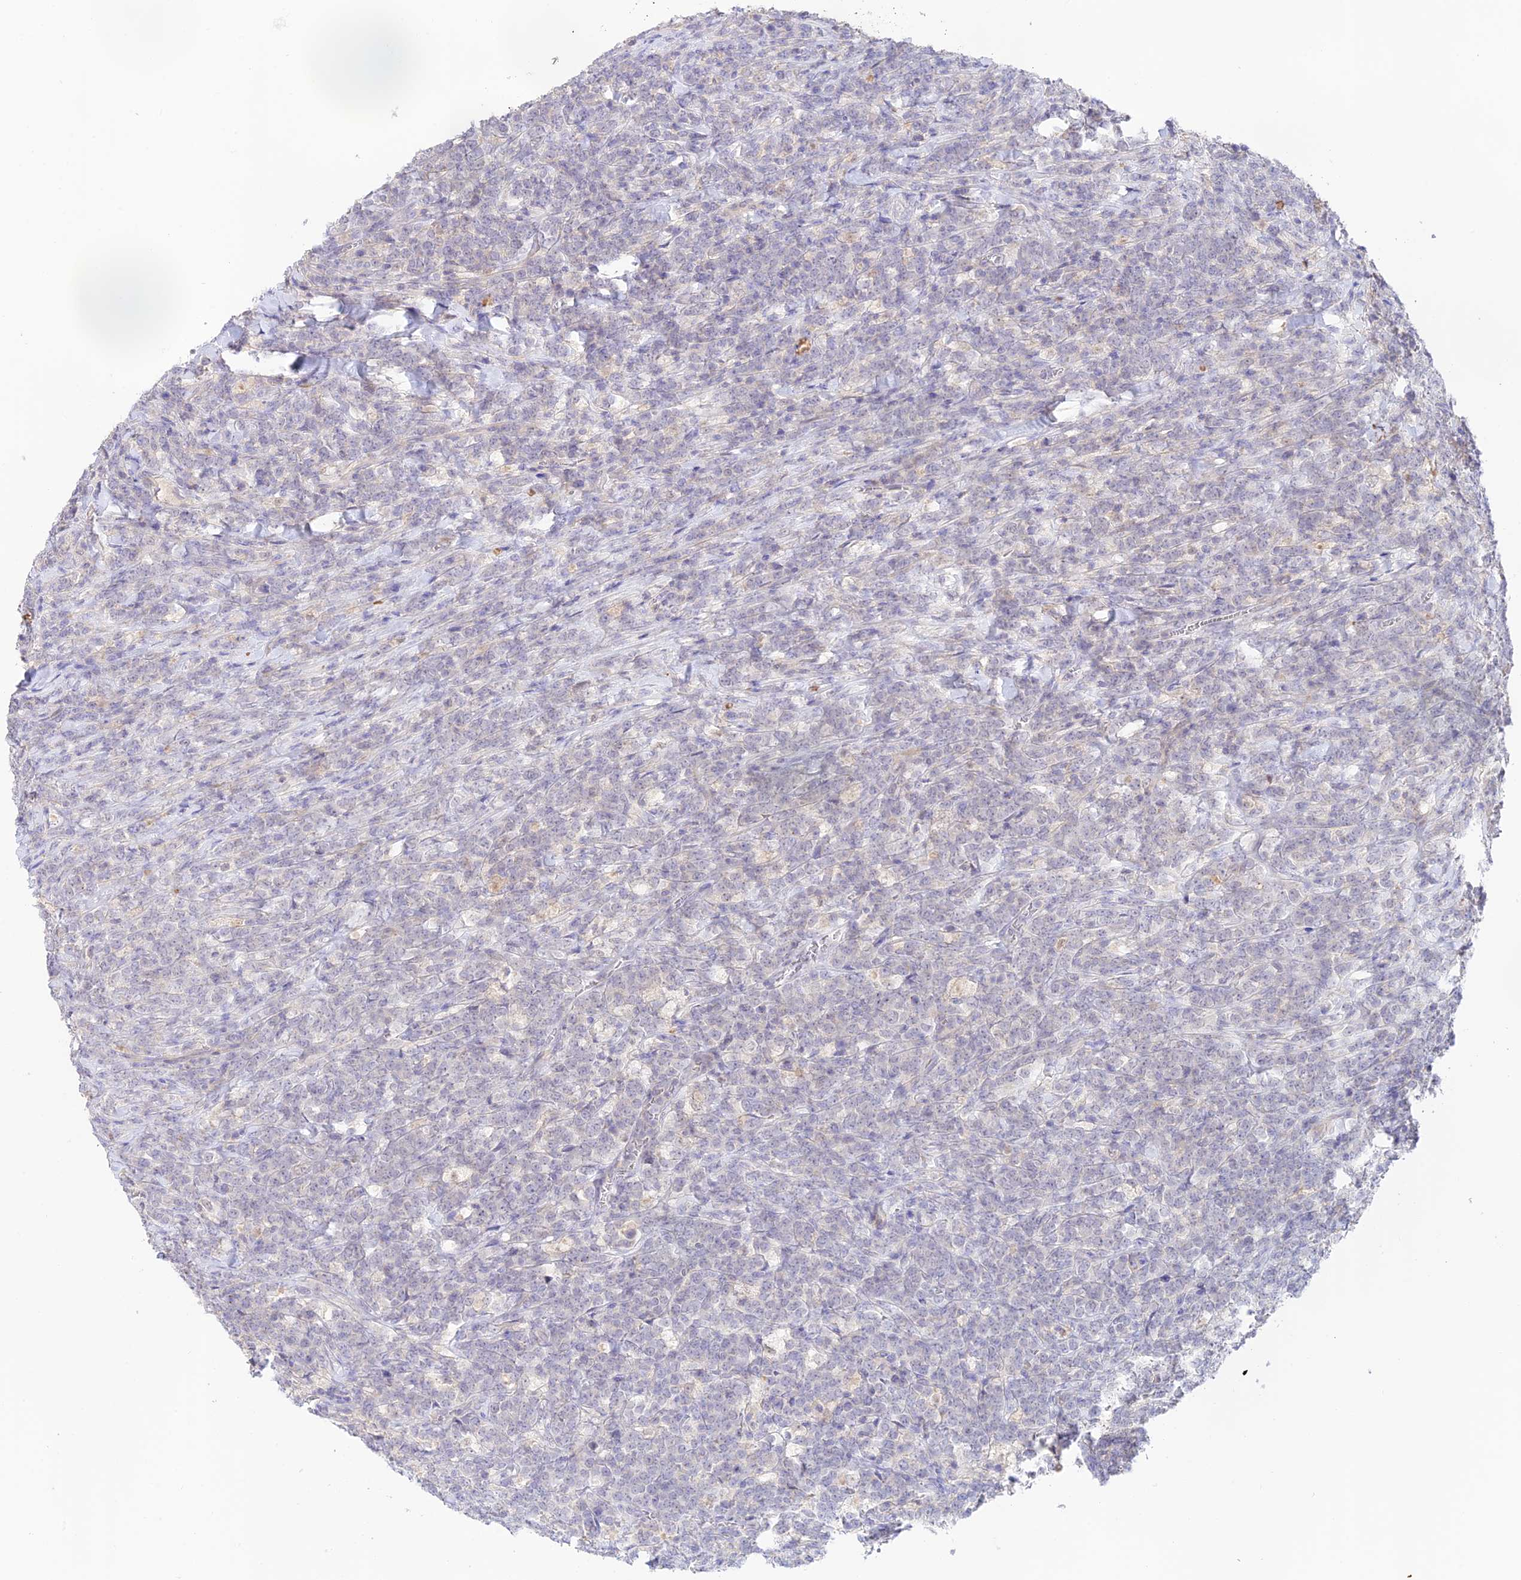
{"staining": {"intensity": "negative", "quantity": "none", "location": "none"}, "tissue": "lymphoma", "cell_type": "Tumor cells", "image_type": "cancer", "snomed": [{"axis": "morphology", "description": "Malignant lymphoma, non-Hodgkin's type, High grade"}, {"axis": "topography", "description": "Small intestine"}], "caption": "Histopathology image shows no significant protein positivity in tumor cells of lymphoma.", "gene": "CAMSAP3", "patient": {"sex": "male", "age": 8}}